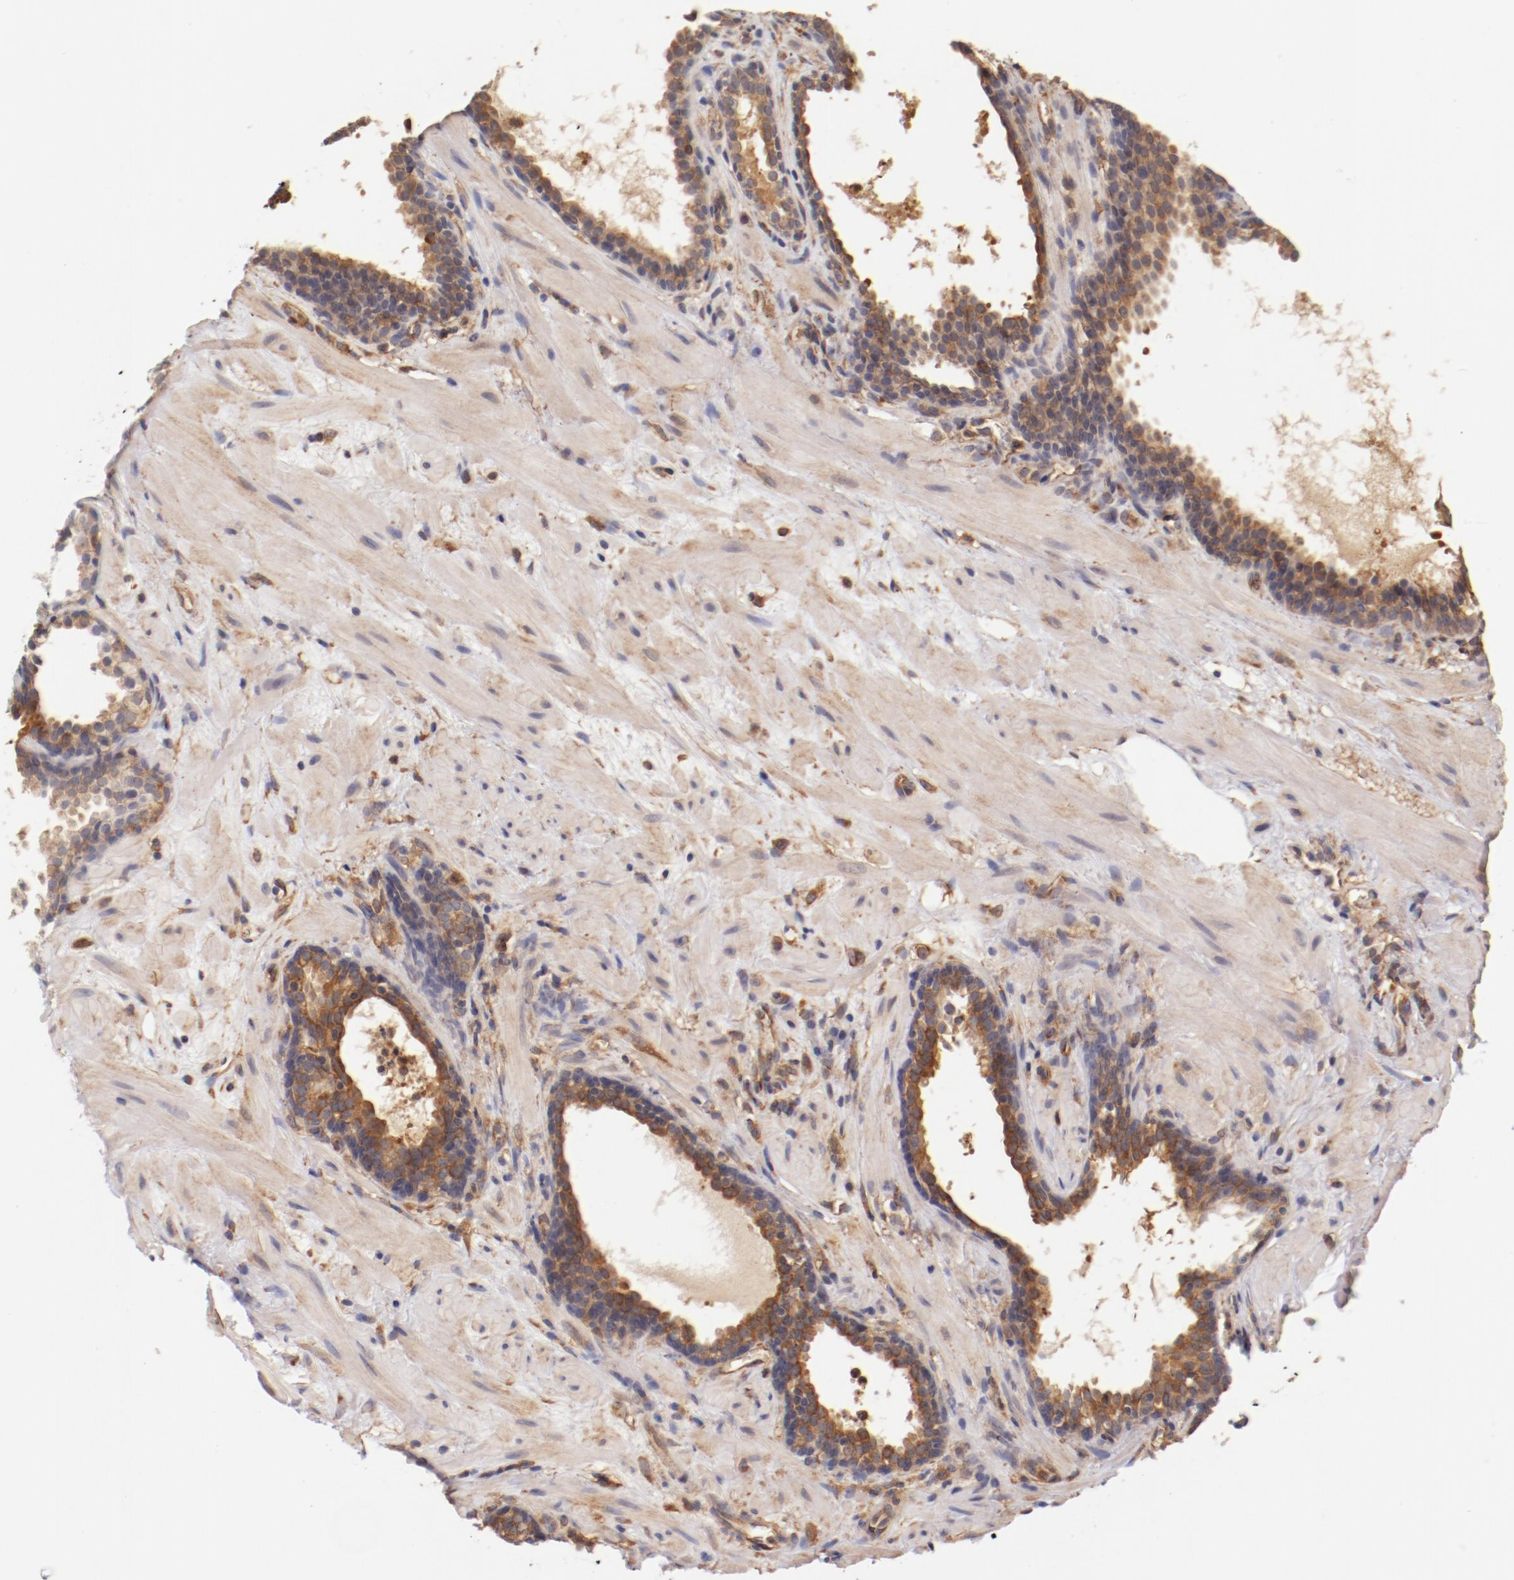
{"staining": {"intensity": "weak", "quantity": "<25%", "location": "cytoplasmic/membranous"}, "tissue": "prostate cancer", "cell_type": "Tumor cells", "image_type": "cancer", "snomed": [{"axis": "morphology", "description": "Adenocarcinoma, Low grade"}, {"axis": "topography", "description": "Prostate"}], "caption": "This is an immunohistochemistry (IHC) photomicrograph of low-grade adenocarcinoma (prostate). There is no positivity in tumor cells.", "gene": "FCMR", "patient": {"sex": "male", "age": 57}}